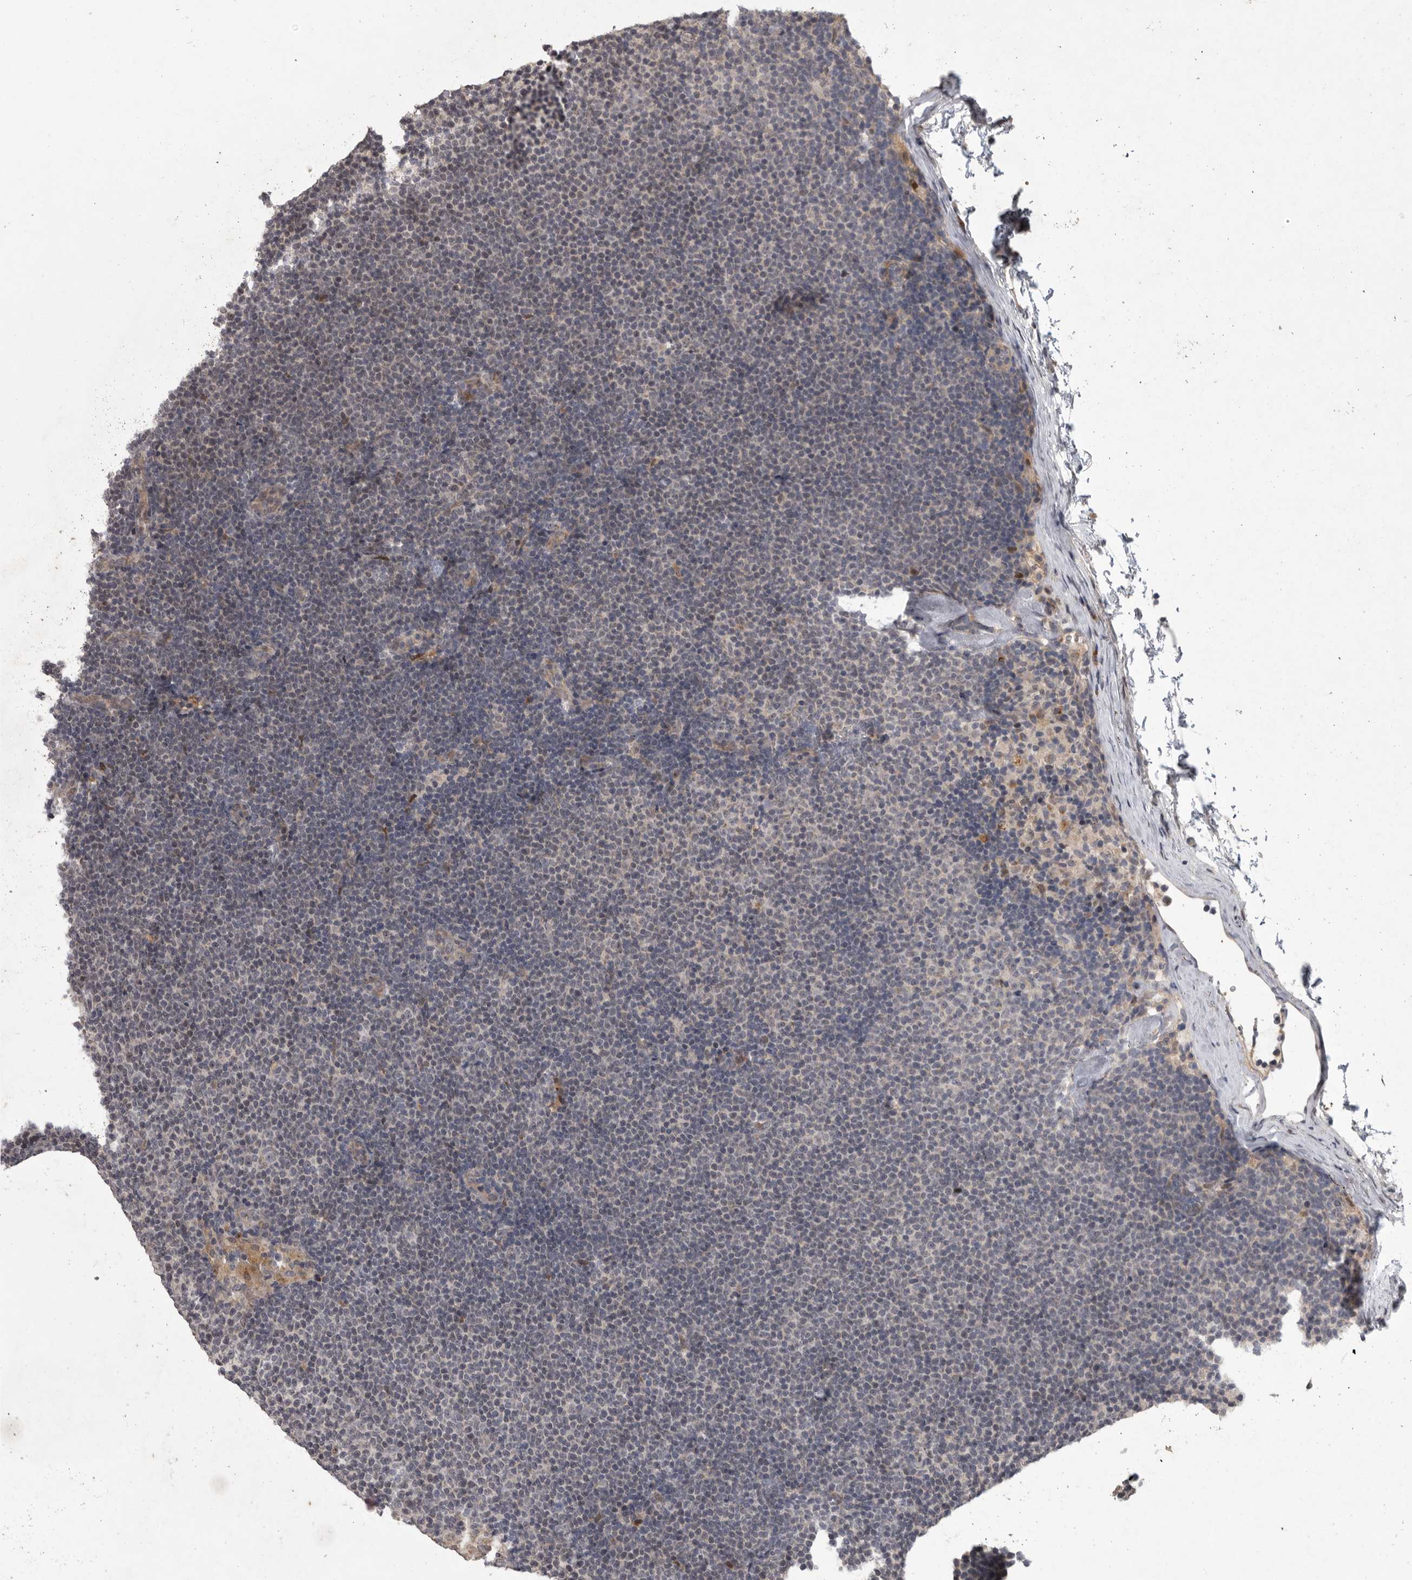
{"staining": {"intensity": "negative", "quantity": "none", "location": "none"}, "tissue": "lymphoma", "cell_type": "Tumor cells", "image_type": "cancer", "snomed": [{"axis": "morphology", "description": "Malignant lymphoma, non-Hodgkin's type, Low grade"}, {"axis": "topography", "description": "Lymph node"}], "caption": "There is no significant positivity in tumor cells of lymphoma. The staining is performed using DAB (3,3'-diaminobenzidine) brown chromogen with nuclei counter-stained in using hematoxylin.", "gene": "MAN2A1", "patient": {"sex": "female", "age": 53}}